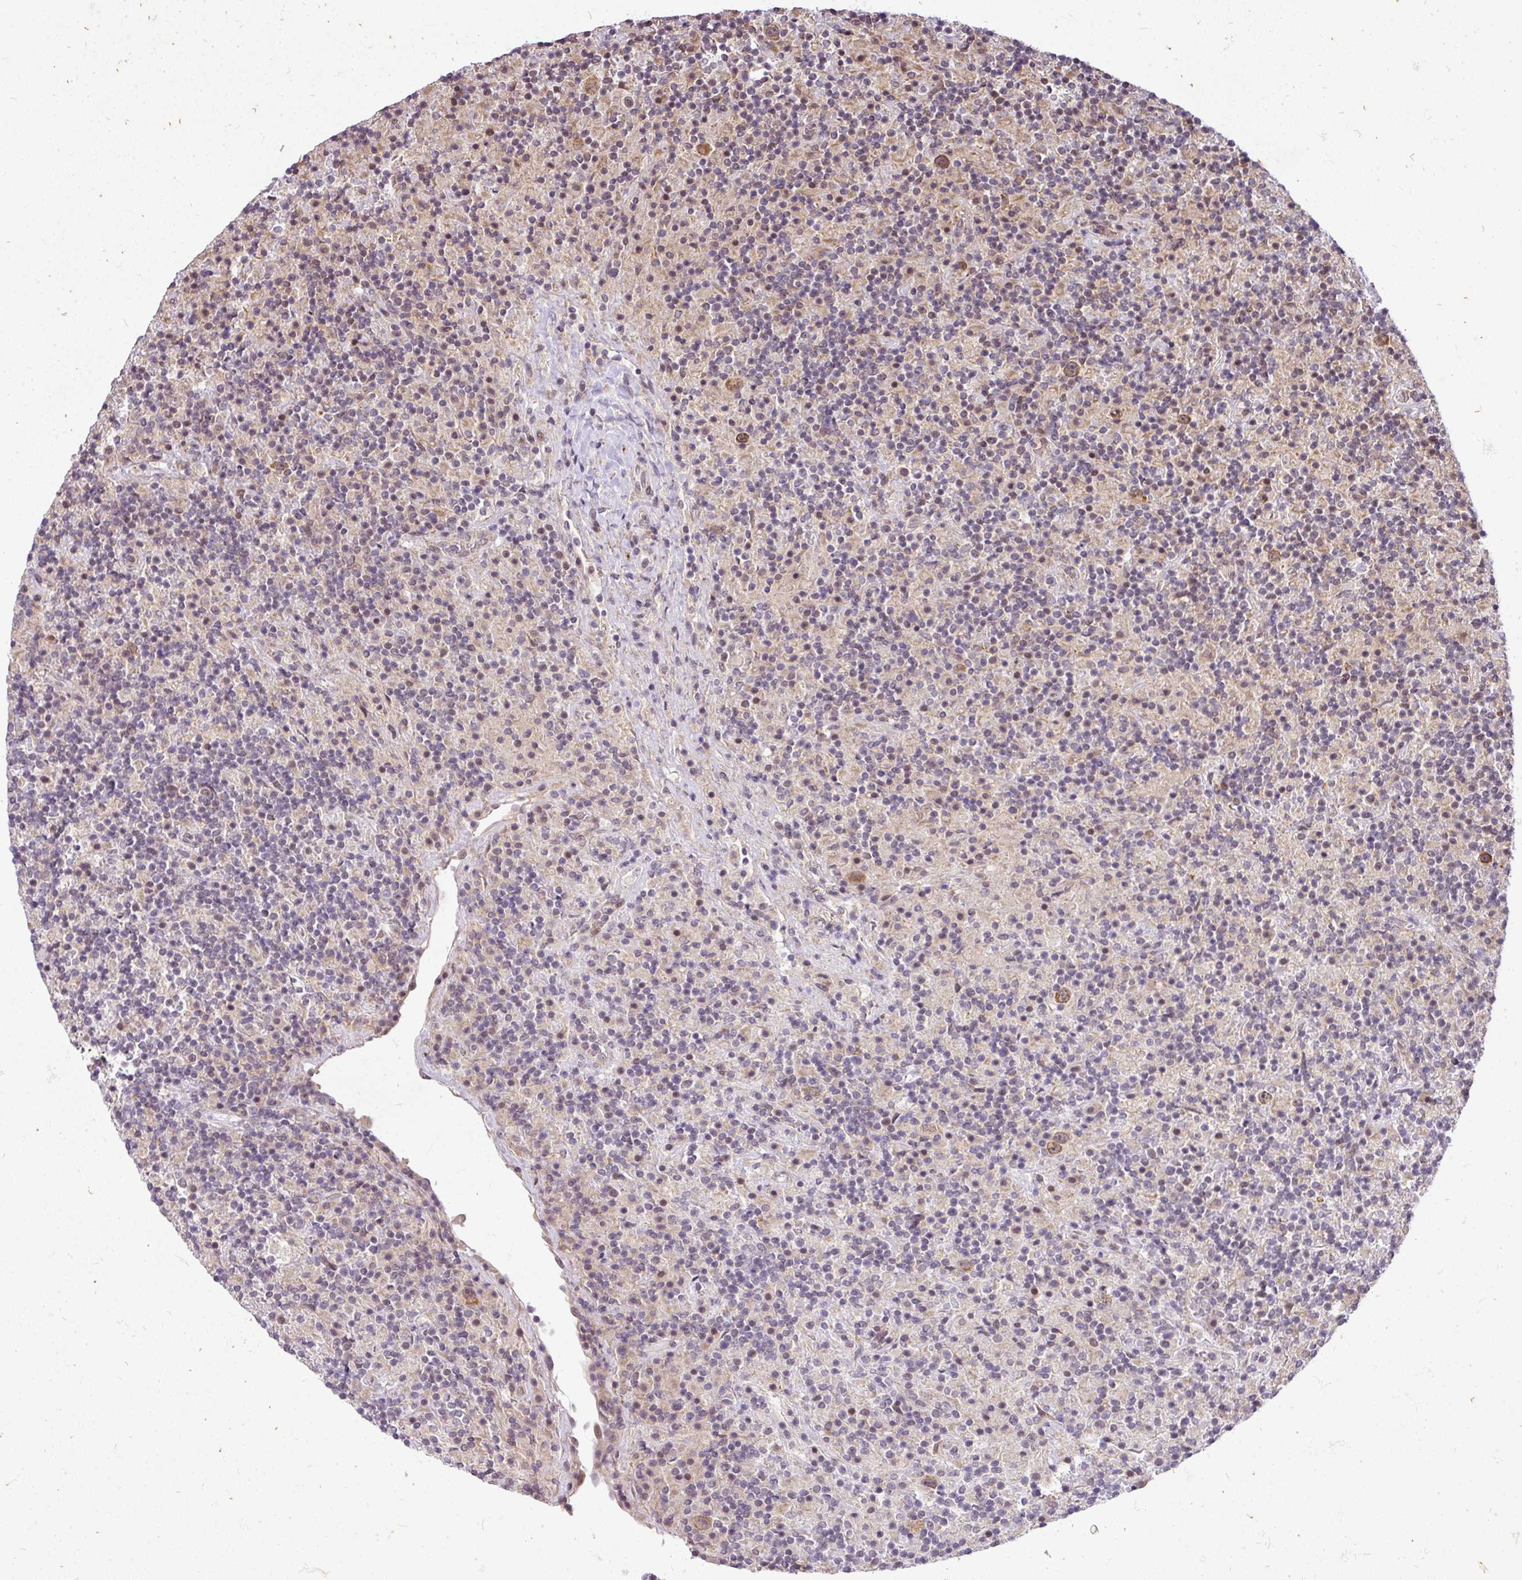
{"staining": {"intensity": "moderate", "quantity": ">75%", "location": "cytoplasmic/membranous"}, "tissue": "lymphoma", "cell_type": "Tumor cells", "image_type": "cancer", "snomed": [{"axis": "morphology", "description": "Hodgkin's disease, NOS"}, {"axis": "topography", "description": "Lymph node"}], "caption": "Immunohistochemical staining of lymphoma demonstrates medium levels of moderate cytoplasmic/membranous protein expression in about >75% of tumor cells.", "gene": "C1orf226", "patient": {"sex": "male", "age": 70}}